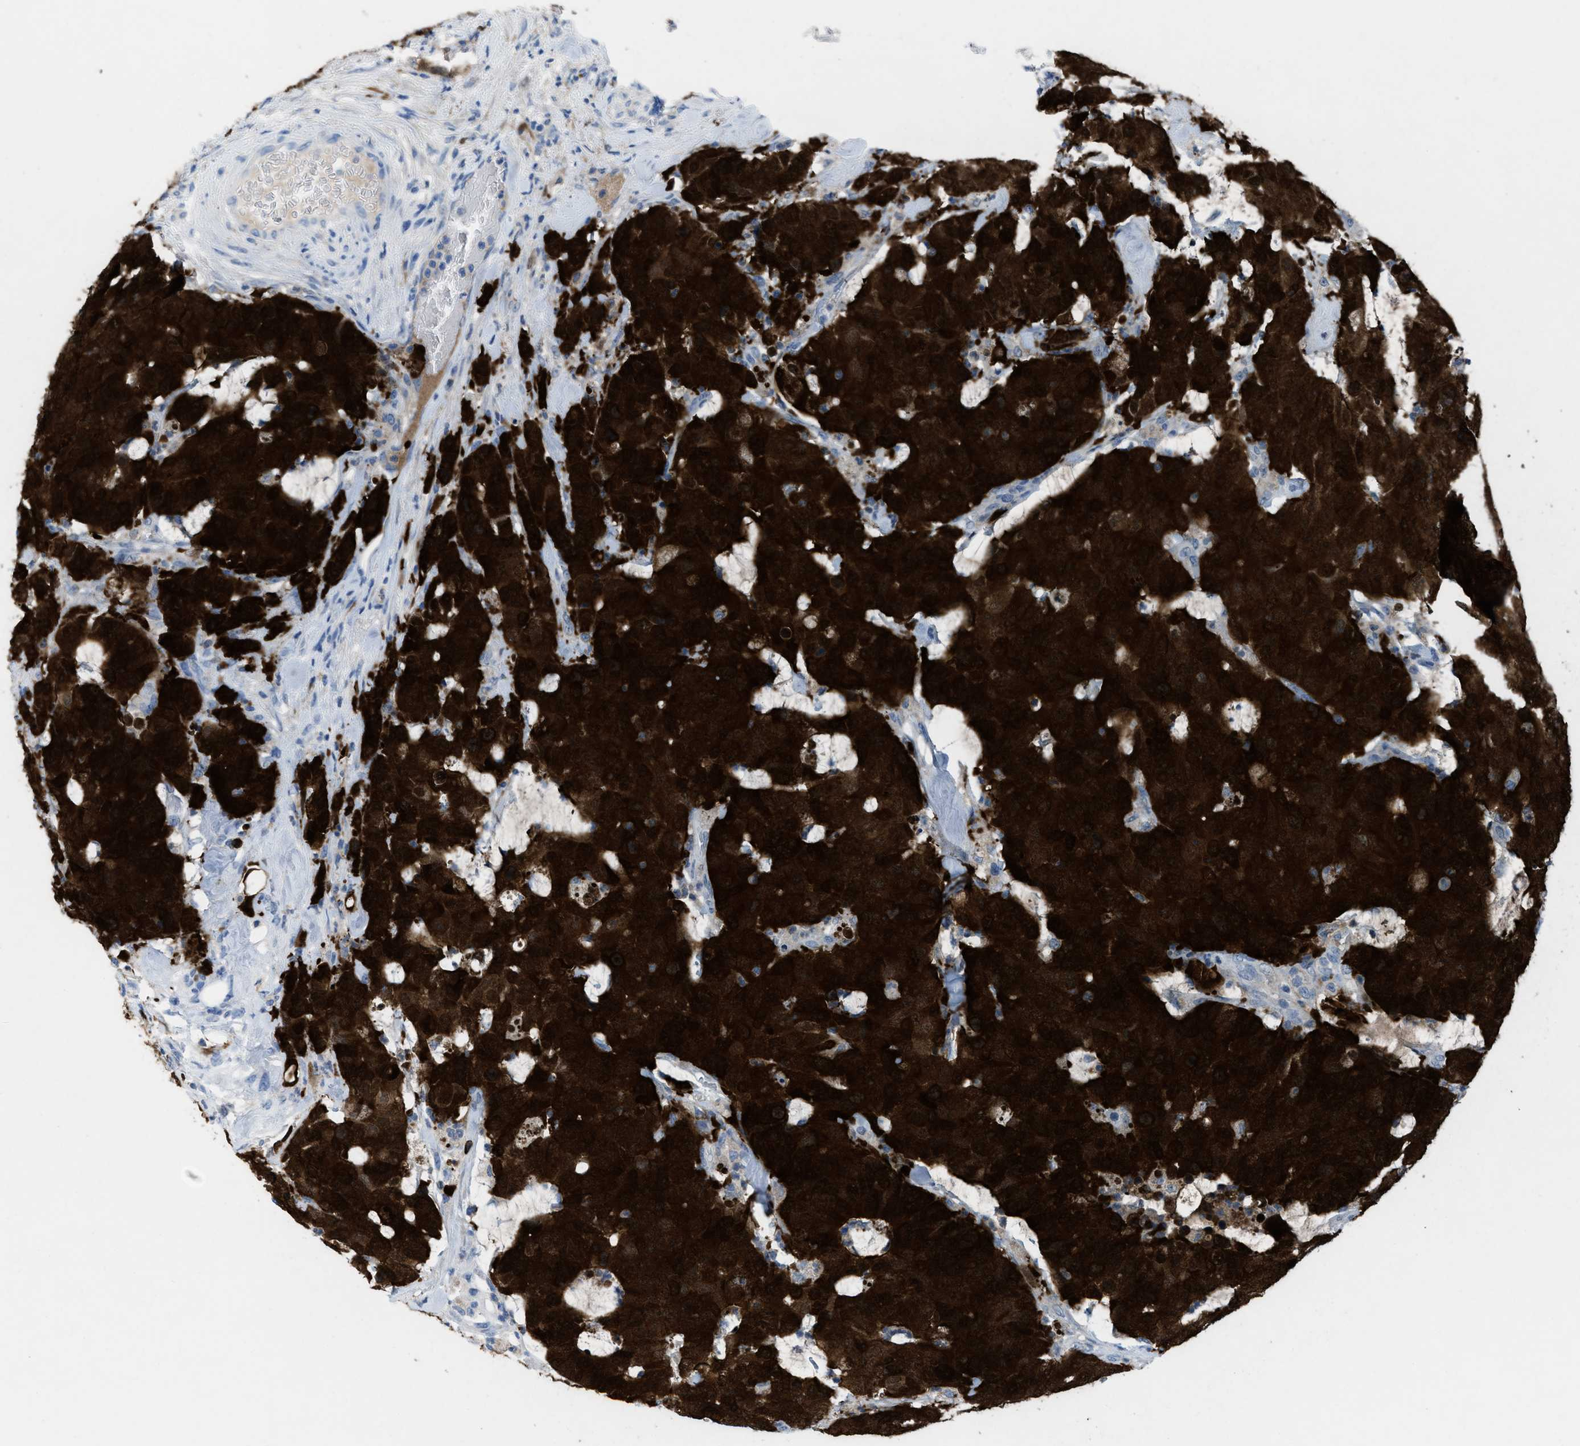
{"staining": {"intensity": "strong", "quantity": ">75%", "location": "cytoplasmic/membranous,nuclear"}, "tissue": "colorectal cancer", "cell_type": "Tumor cells", "image_type": "cancer", "snomed": [{"axis": "morphology", "description": "Adenocarcinoma, NOS"}, {"axis": "topography", "description": "Colon"}], "caption": "IHC of human adenocarcinoma (colorectal) exhibits high levels of strong cytoplasmic/membranous and nuclear staining in about >75% of tumor cells.", "gene": "CDKN2A", "patient": {"sex": "female", "age": 86}}